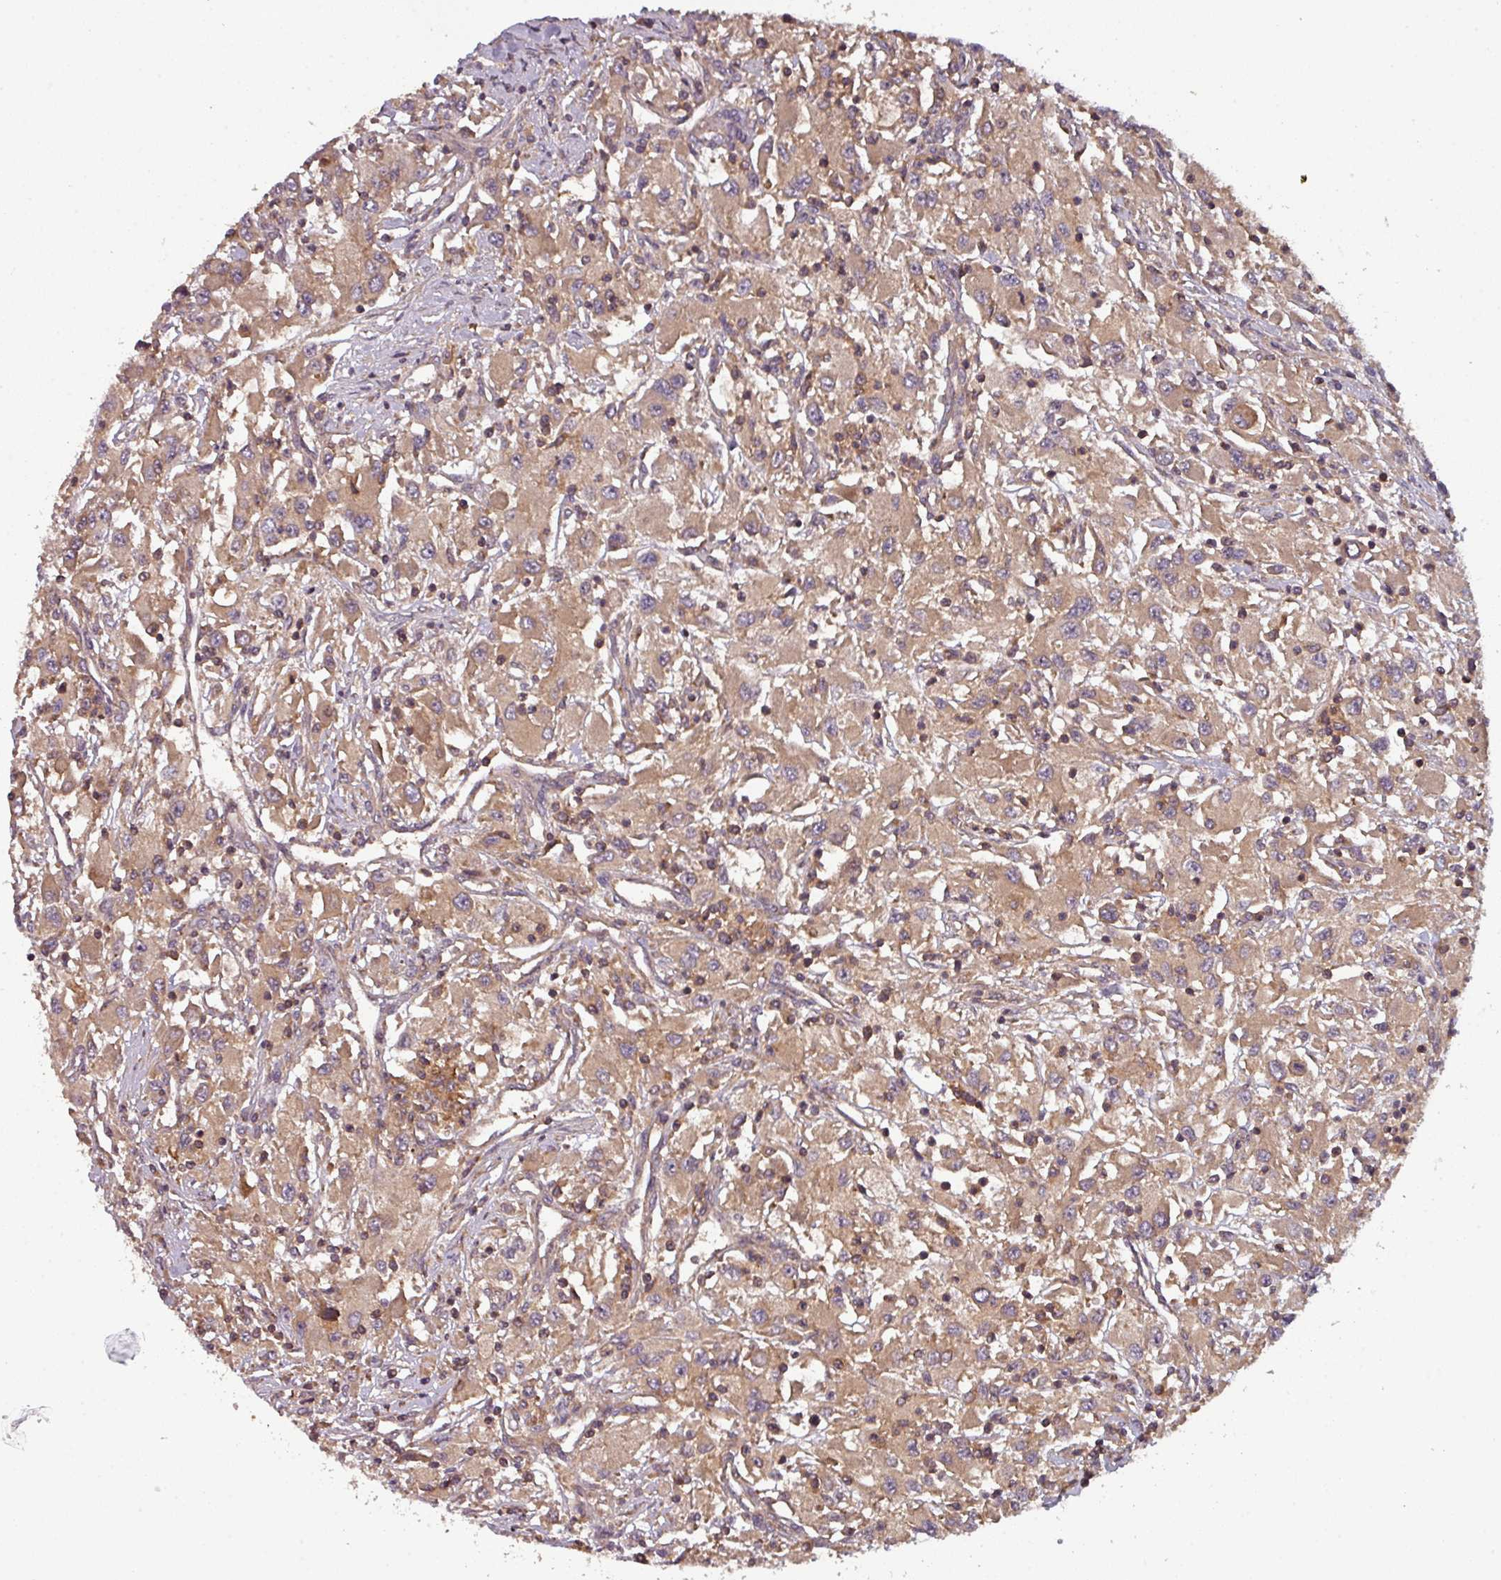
{"staining": {"intensity": "moderate", "quantity": ">75%", "location": "cytoplasmic/membranous"}, "tissue": "renal cancer", "cell_type": "Tumor cells", "image_type": "cancer", "snomed": [{"axis": "morphology", "description": "Adenocarcinoma, NOS"}, {"axis": "topography", "description": "Kidney"}], "caption": "IHC photomicrograph of renal cancer (adenocarcinoma) stained for a protein (brown), which shows medium levels of moderate cytoplasmic/membranous positivity in approximately >75% of tumor cells.", "gene": "GSKIP", "patient": {"sex": "female", "age": 67}}